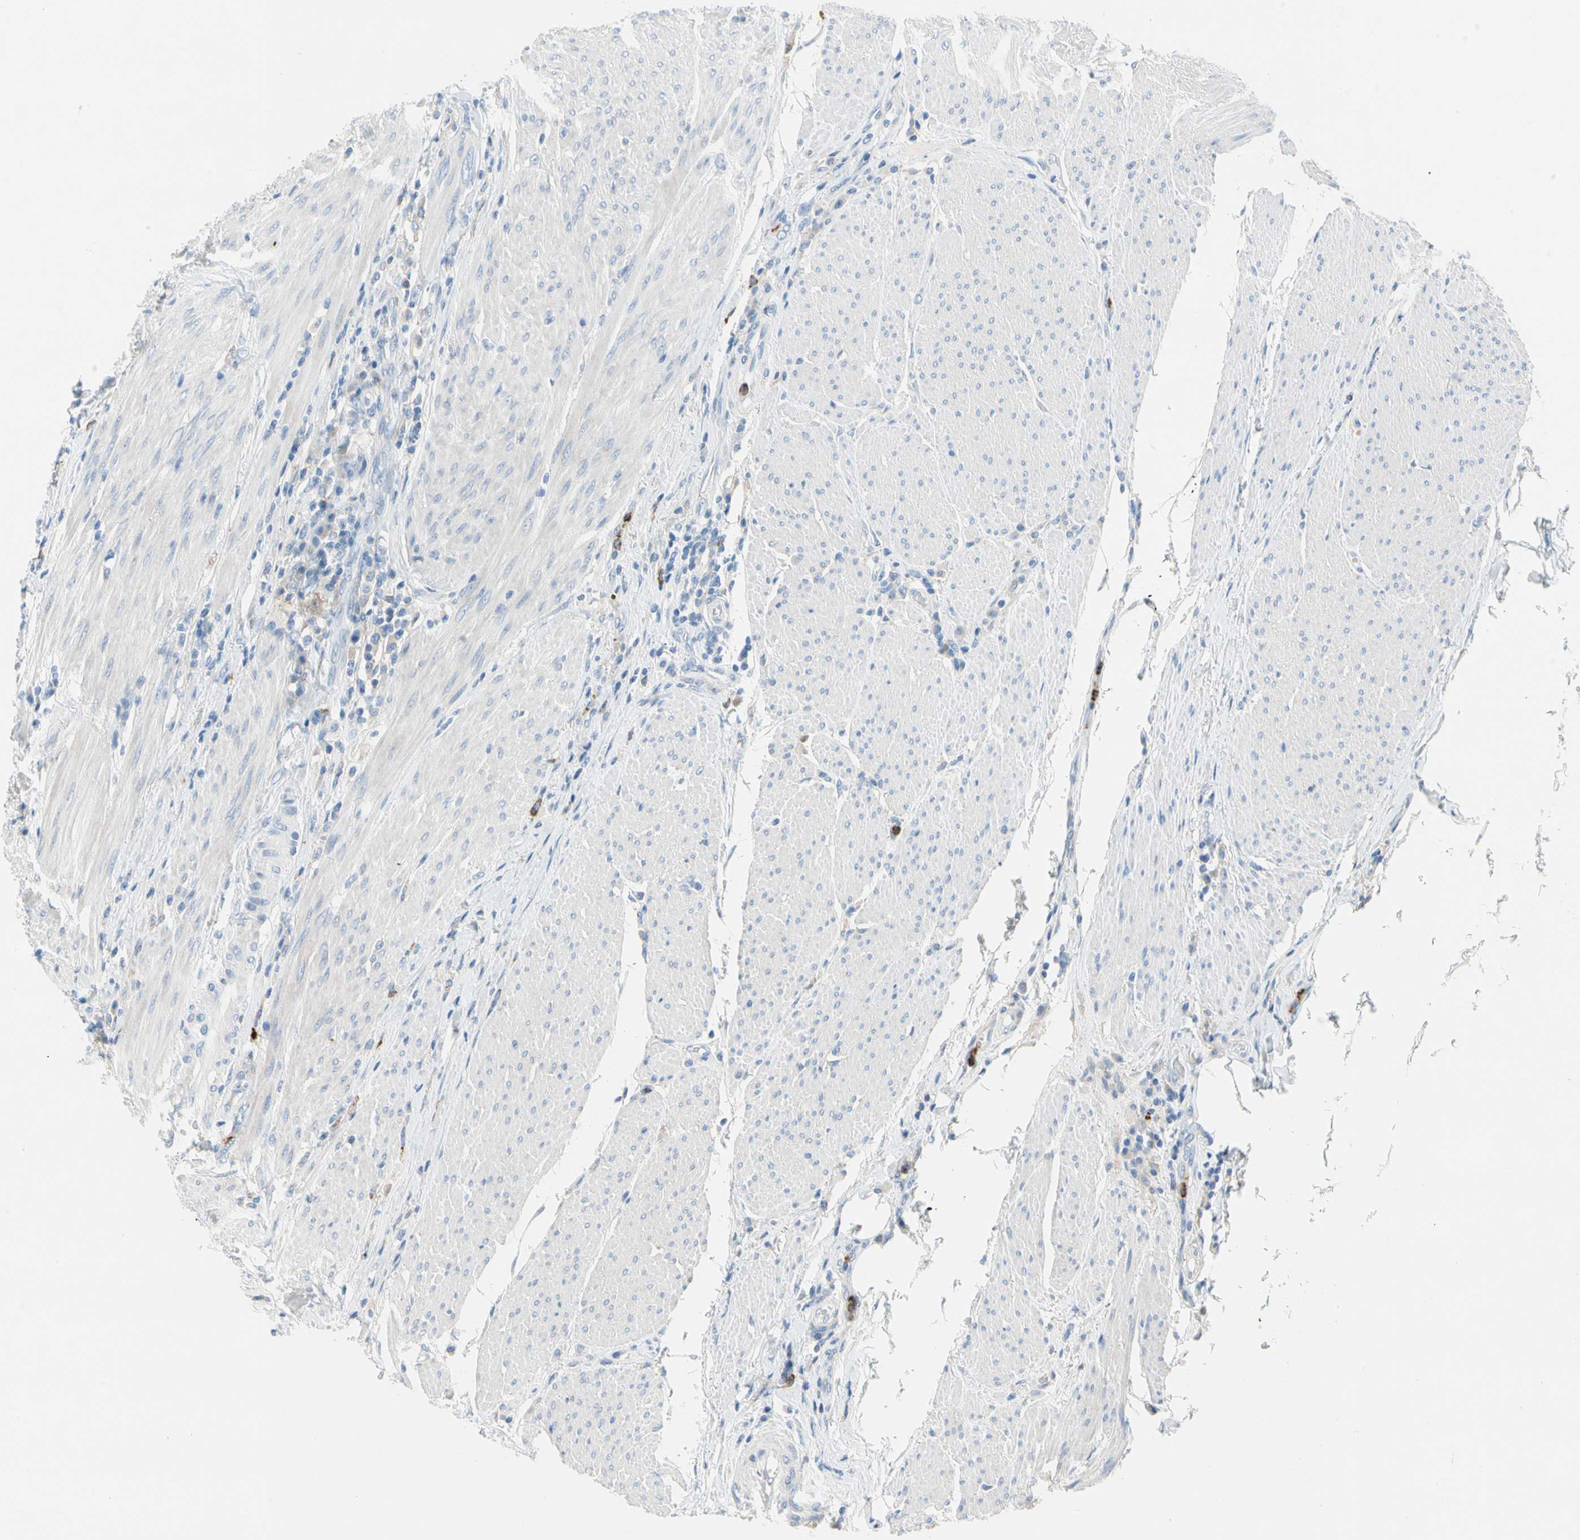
{"staining": {"intensity": "negative", "quantity": "none", "location": "none"}, "tissue": "urothelial cancer", "cell_type": "Tumor cells", "image_type": "cancer", "snomed": [{"axis": "morphology", "description": "Urothelial carcinoma, High grade"}, {"axis": "topography", "description": "Urinary bladder"}], "caption": "Immunohistochemical staining of human urothelial cancer shows no significant positivity in tumor cells.", "gene": "CLEC4A", "patient": {"sex": "male", "age": 61}}